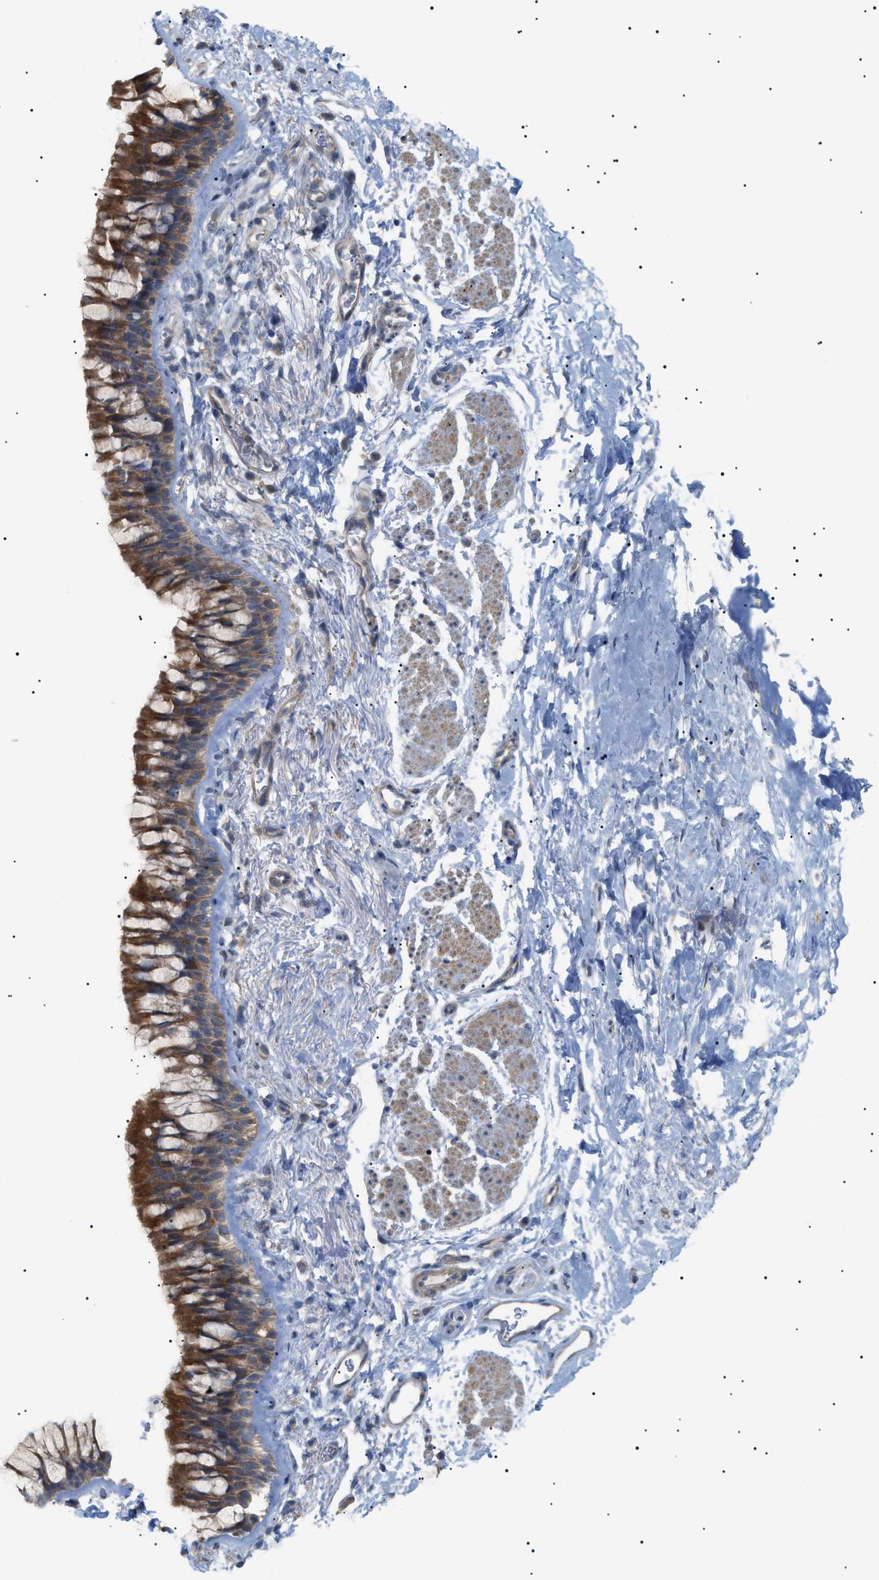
{"staining": {"intensity": "weak", "quantity": "25%-75%", "location": "cytoplasmic/membranous"}, "tissue": "adipose tissue", "cell_type": "Adipocytes", "image_type": "normal", "snomed": [{"axis": "morphology", "description": "Normal tissue, NOS"}, {"axis": "topography", "description": "Cartilage tissue"}, {"axis": "topography", "description": "Bronchus"}], "caption": "Immunohistochemical staining of benign adipose tissue reveals weak cytoplasmic/membranous protein staining in approximately 25%-75% of adipocytes.", "gene": "IRS2", "patient": {"sex": "female", "age": 53}}